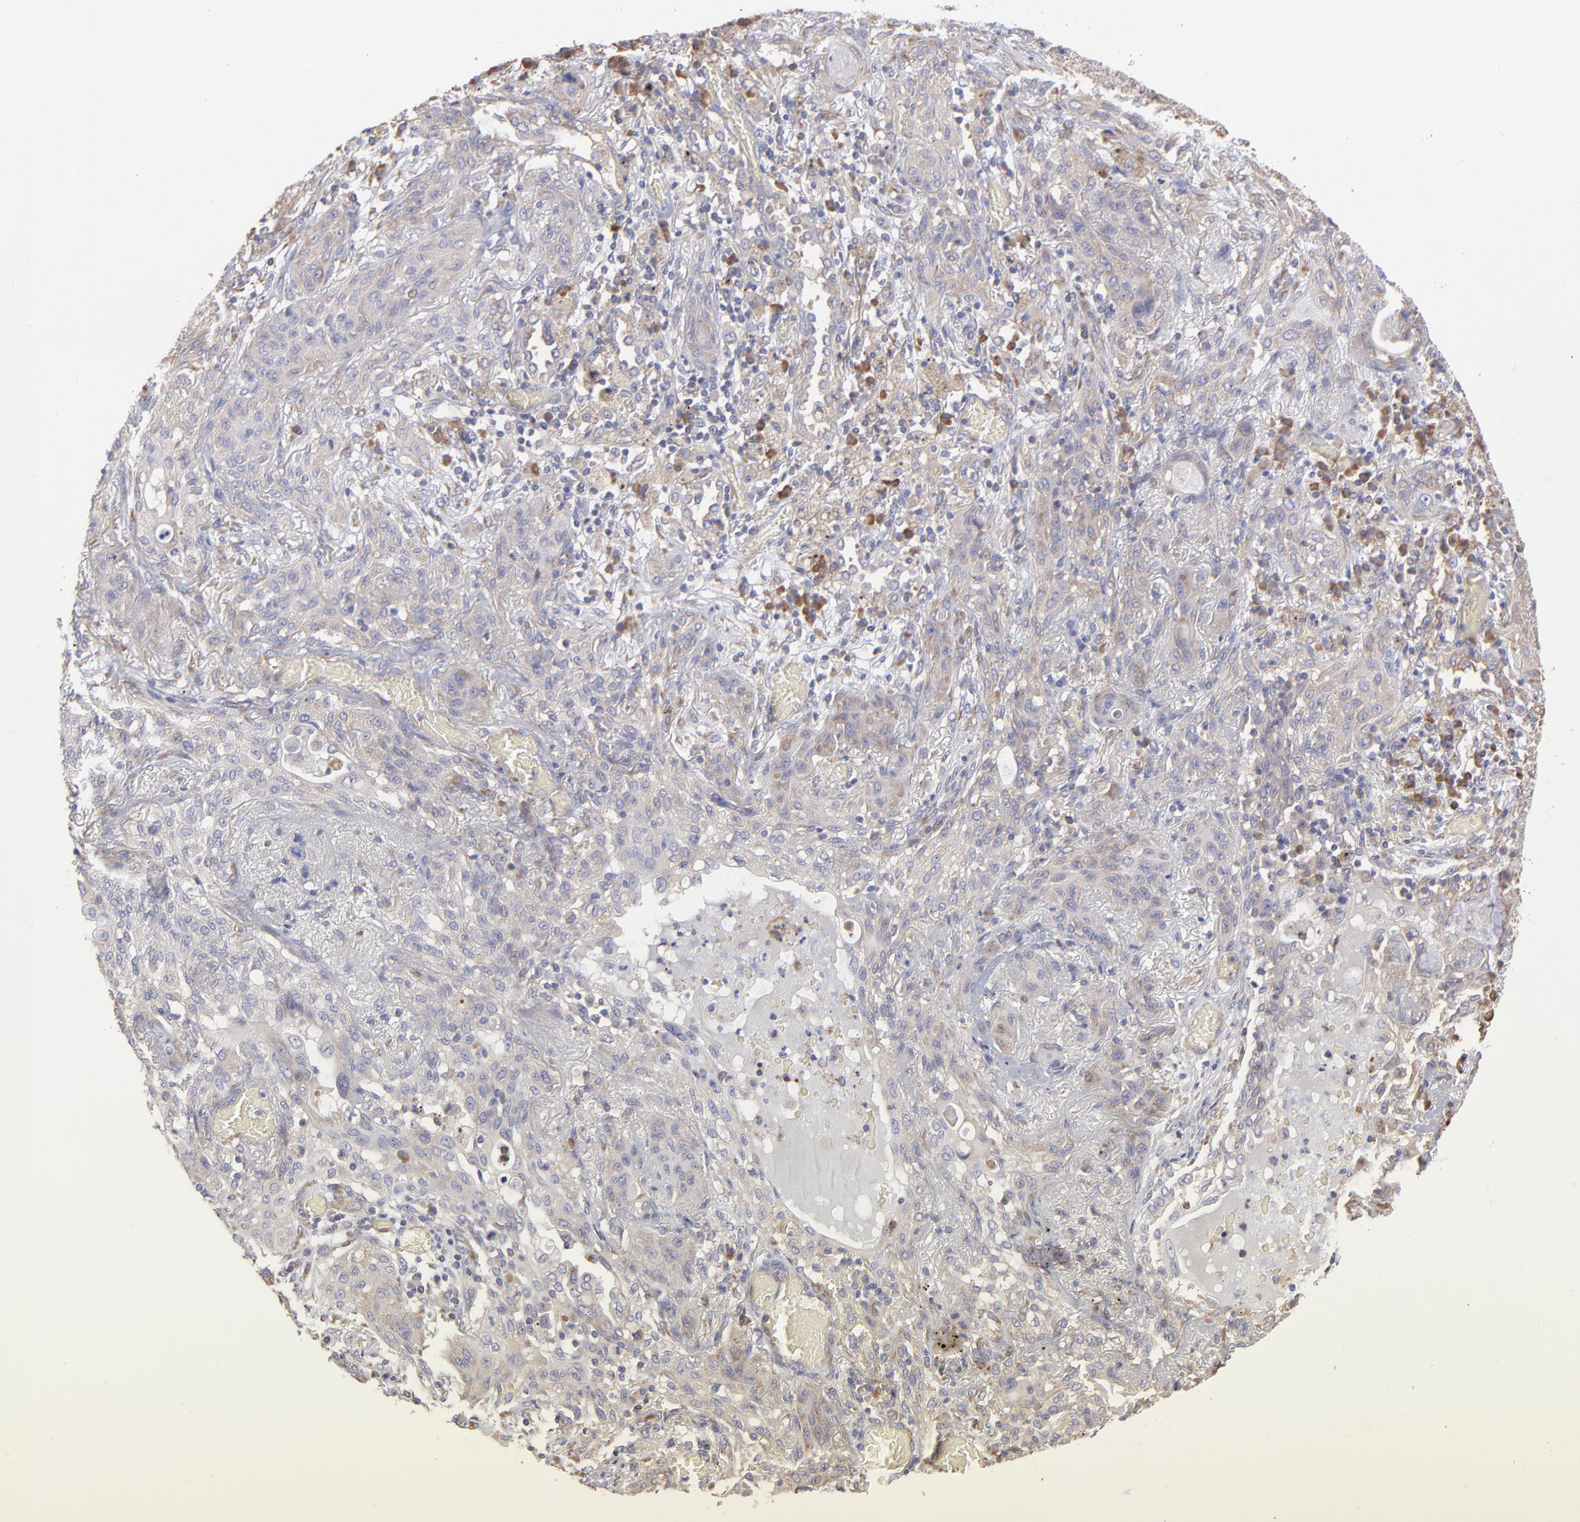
{"staining": {"intensity": "negative", "quantity": "none", "location": "none"}, "tissue": "lung cancer", "cell_type": "Tumor cells", "image_type": "cancer", "snomed": [{"axis": "morphology", "description": "Squamous cell carcinoma, NOS"}, {"axis": "topography", "description": "Lung"}], "caption": "The IHC histopathology image has no significant staining in tumor cells of lung cancer (squamous cell carcinoma) tissue.", "gene": "RPLP0", "patient": {"sex": "female", "age": 47}}